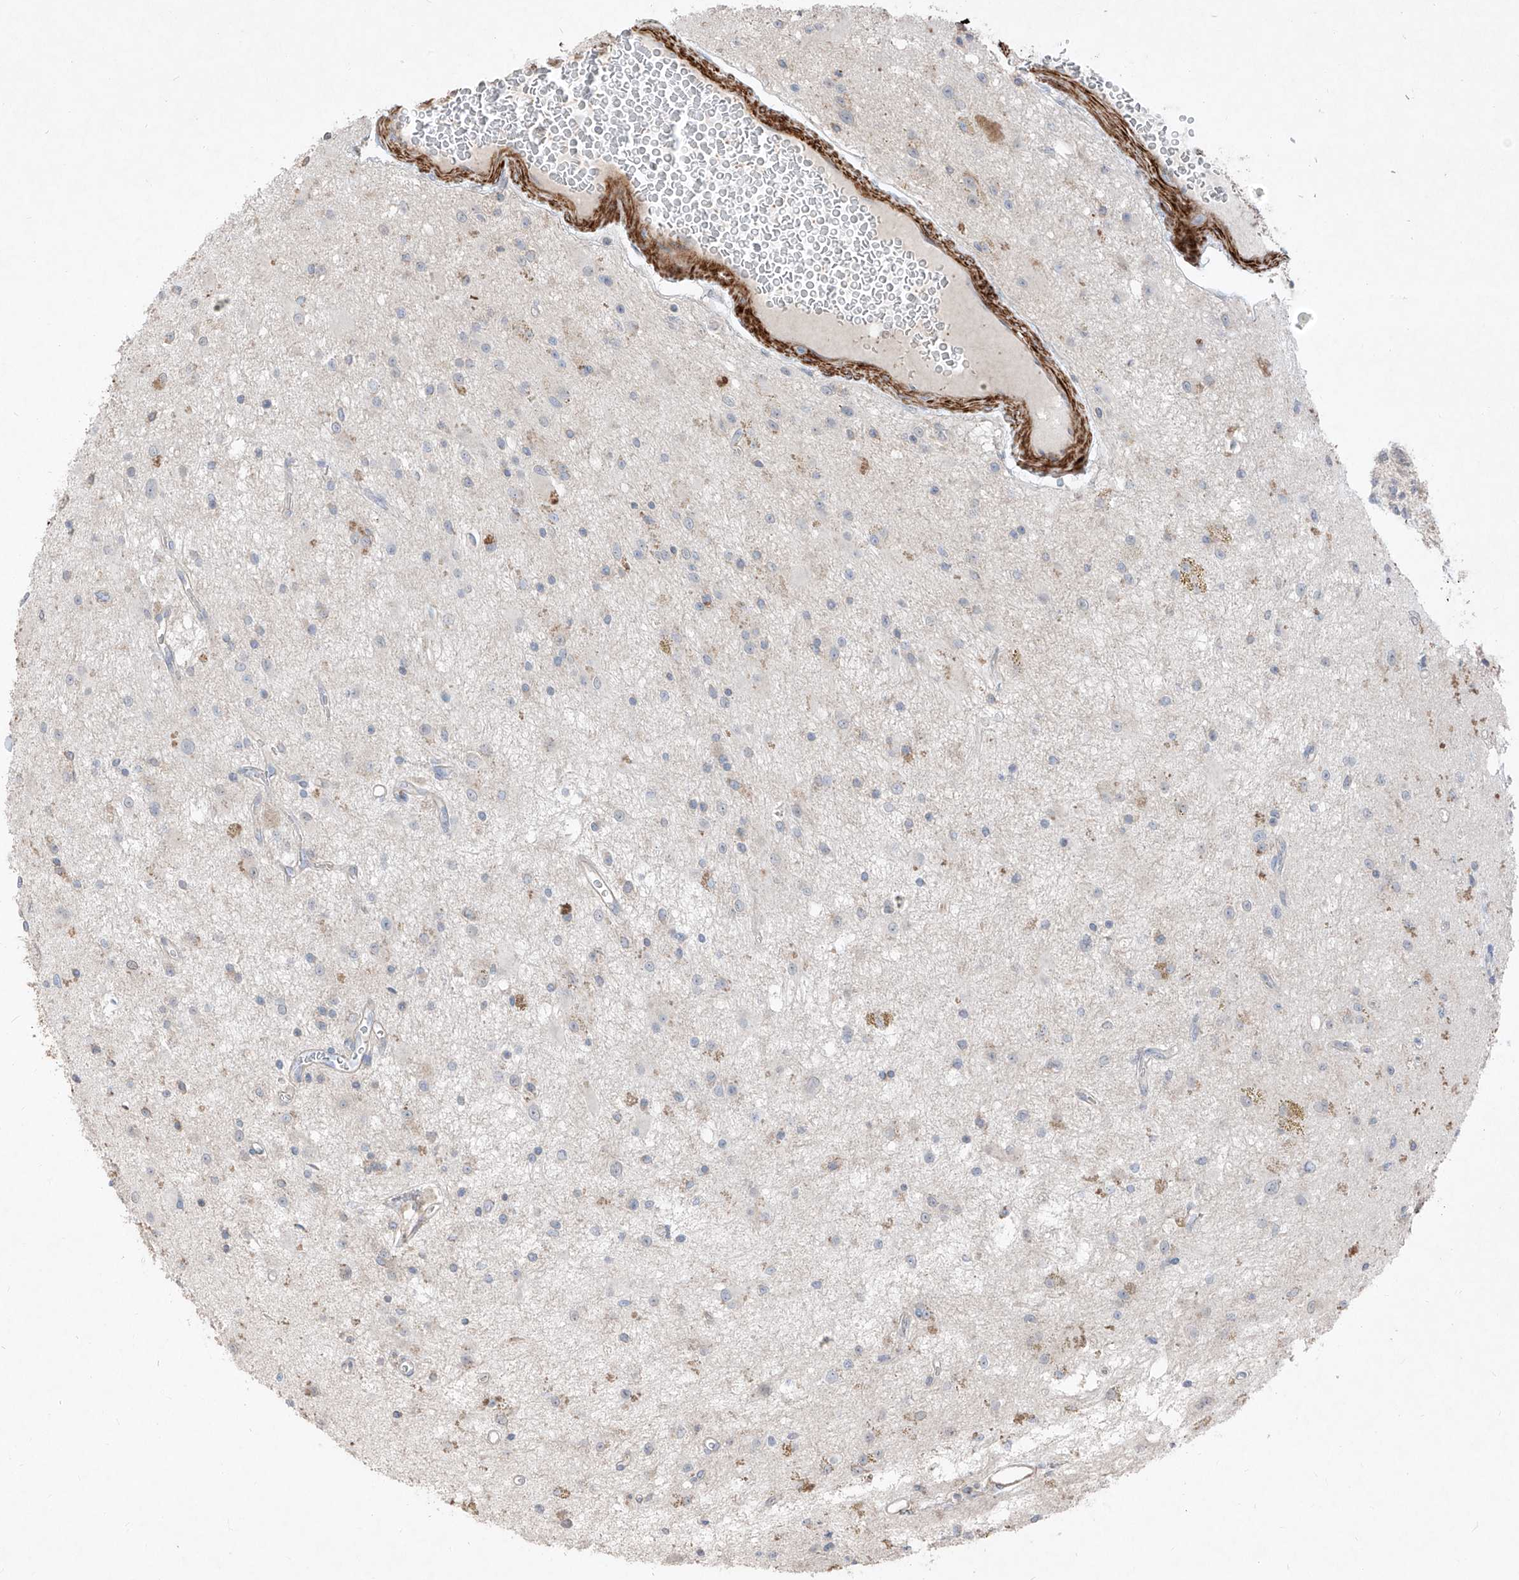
{"staining": {"intensity": "negative", "quantity": "none", "location": "none"}, "tissue": "glioma", "cell_type": "Tumor cells", "image_type": "cancer", "snomed": [{"axis": "morphology", "description": "Glioma, malignant, High grade"}, {"axis": "topography", "description": "Brain"}], "caption": "Immunohistochemistry photomicrograph of neoplastic tissue: glioma stained with DAB displays no significant protein positivity in tumor cells.", "gene": "UFD1", "patient": {"sex": "male", "age": 34}}